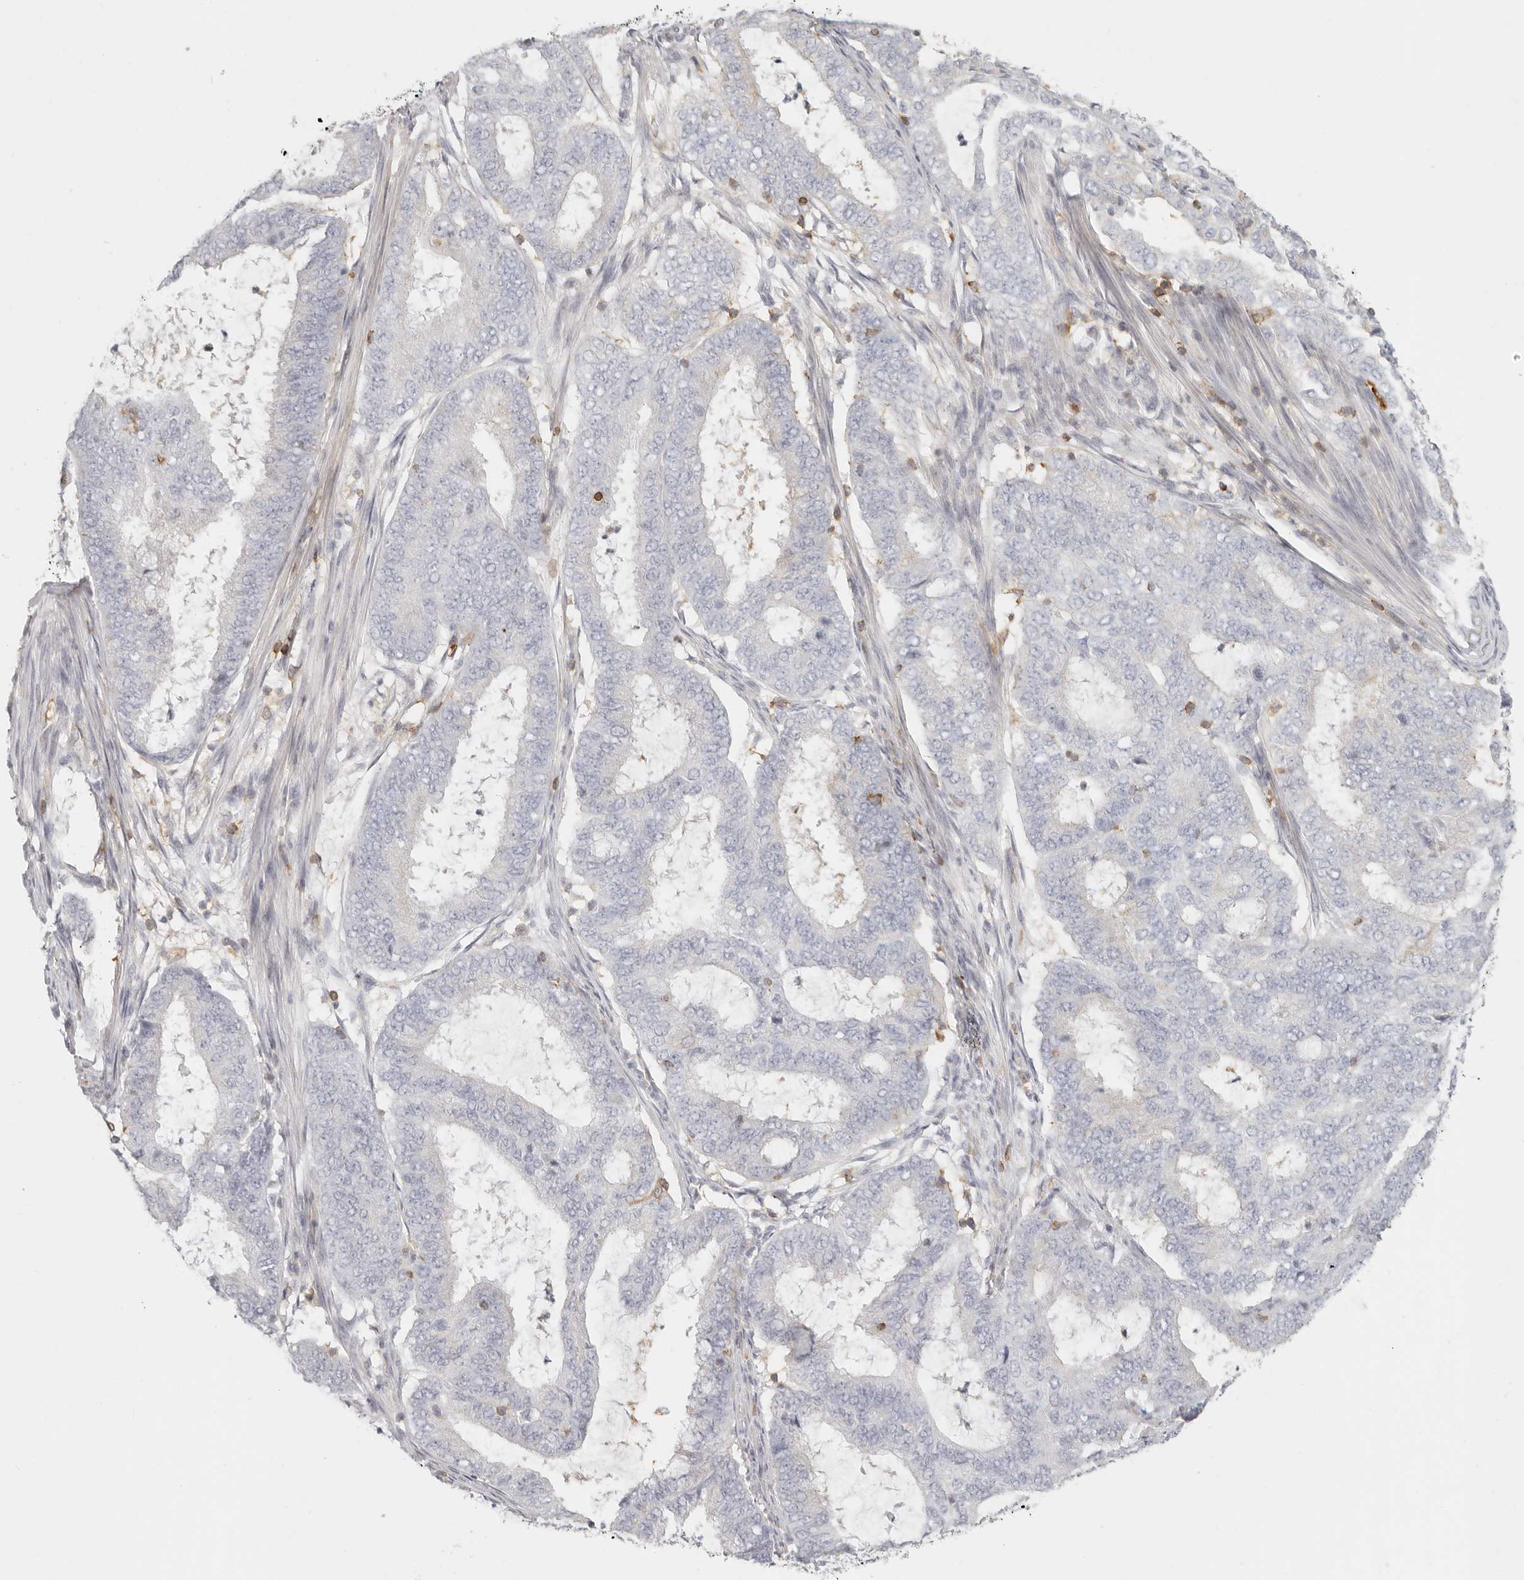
{"staining": {"intensity": "negative", "quantity": "none", "location": "none"}, "tissue": "endometrial cancer", "cell_type": "Tumor cells", "image_type": "cancer", "snomed": [{"axis": "morphology", "description": "Adenocarcinoma, NOS"}, {"axis": "topography", "description": "Endometrium"}], "caption": "DAB immunohistochemical staining of human endometrial cancer reveals no significant expression in tumor cells.", "gene": "NIBAN1", "patient": {"sex": "female", "age": 51}}